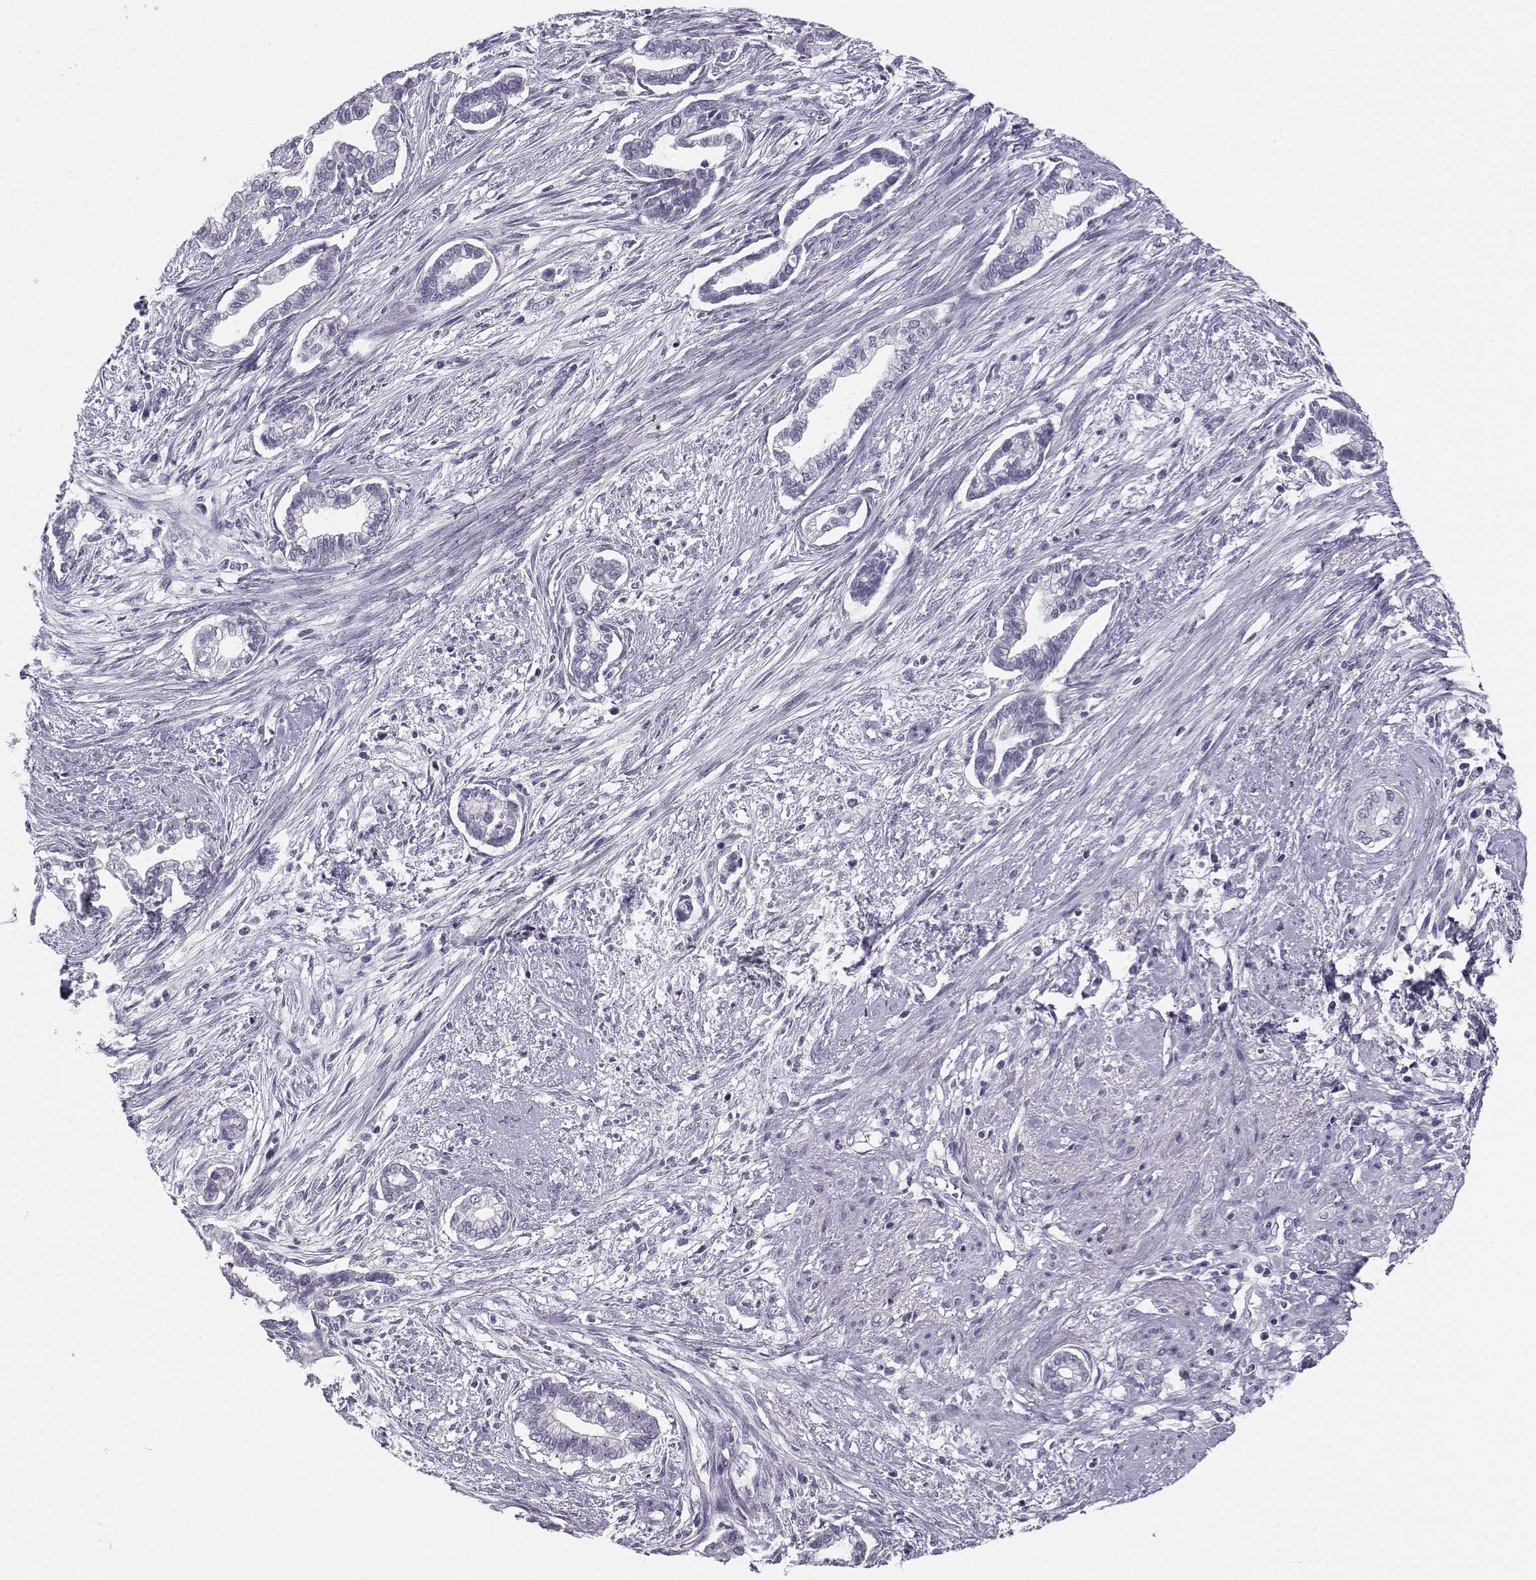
{"staining": {"intensity": "negative", "quantity": "none", "location": "none"}, "tissue": "cervical cancer", "cell_type": "Tumor cells", "image_type": "cancer", "snomed": [{"axis": "morphology", "description": "Adenocarcinoma, NOS"}, {"axis": "topography", "description": "Cervix"}], "caption": "An immunohistochemistry (IHC) histopathology image of cervical adenocarcinoma is shown. There is no staining in tumor cells of cervical adenocarcinoma.", "gene": "MROH7", "patient": {"sex": "female", "age": 62}}